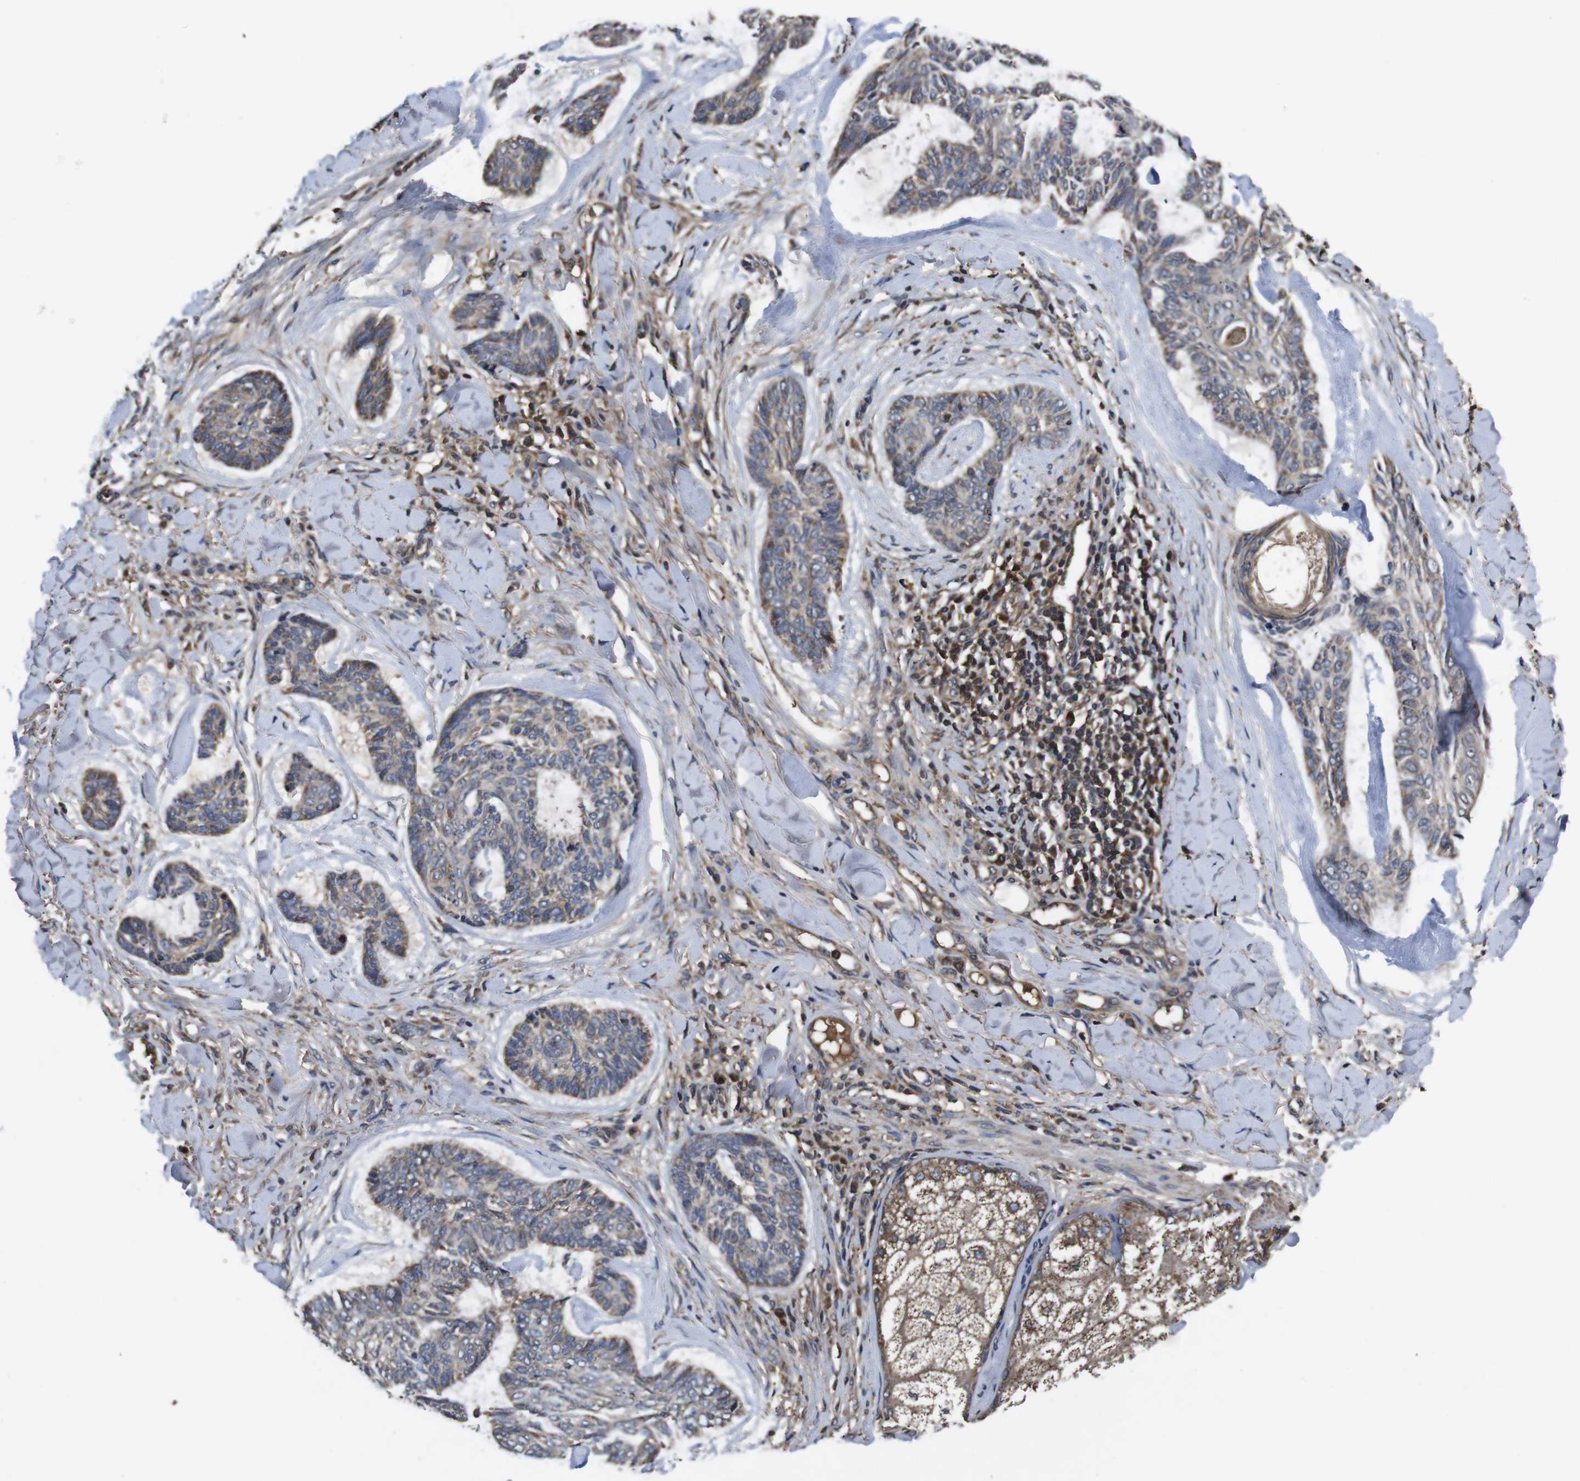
{"staining": {"intensity": "weak", "quantity": "25%-75%", "location": "cytoplasmic/membranous"}, "tissue": "skin cancer", "cell_type": "Tumor cells", "image_type": "cancer", "snomed": [{"axis": "morphology", "description": "Basal cell carcinoma"}, {"axis": "topography", "description": "Skin"}], "caption": "Protein expression by immunohistochemistry (IHC) exhibits weak cytoplasmic/membranous positivity in approximately 25%-75% of tumor cells in skin cancer.", "gene": "CXCL11", "patient": {"sex": "male", "age": 43}}